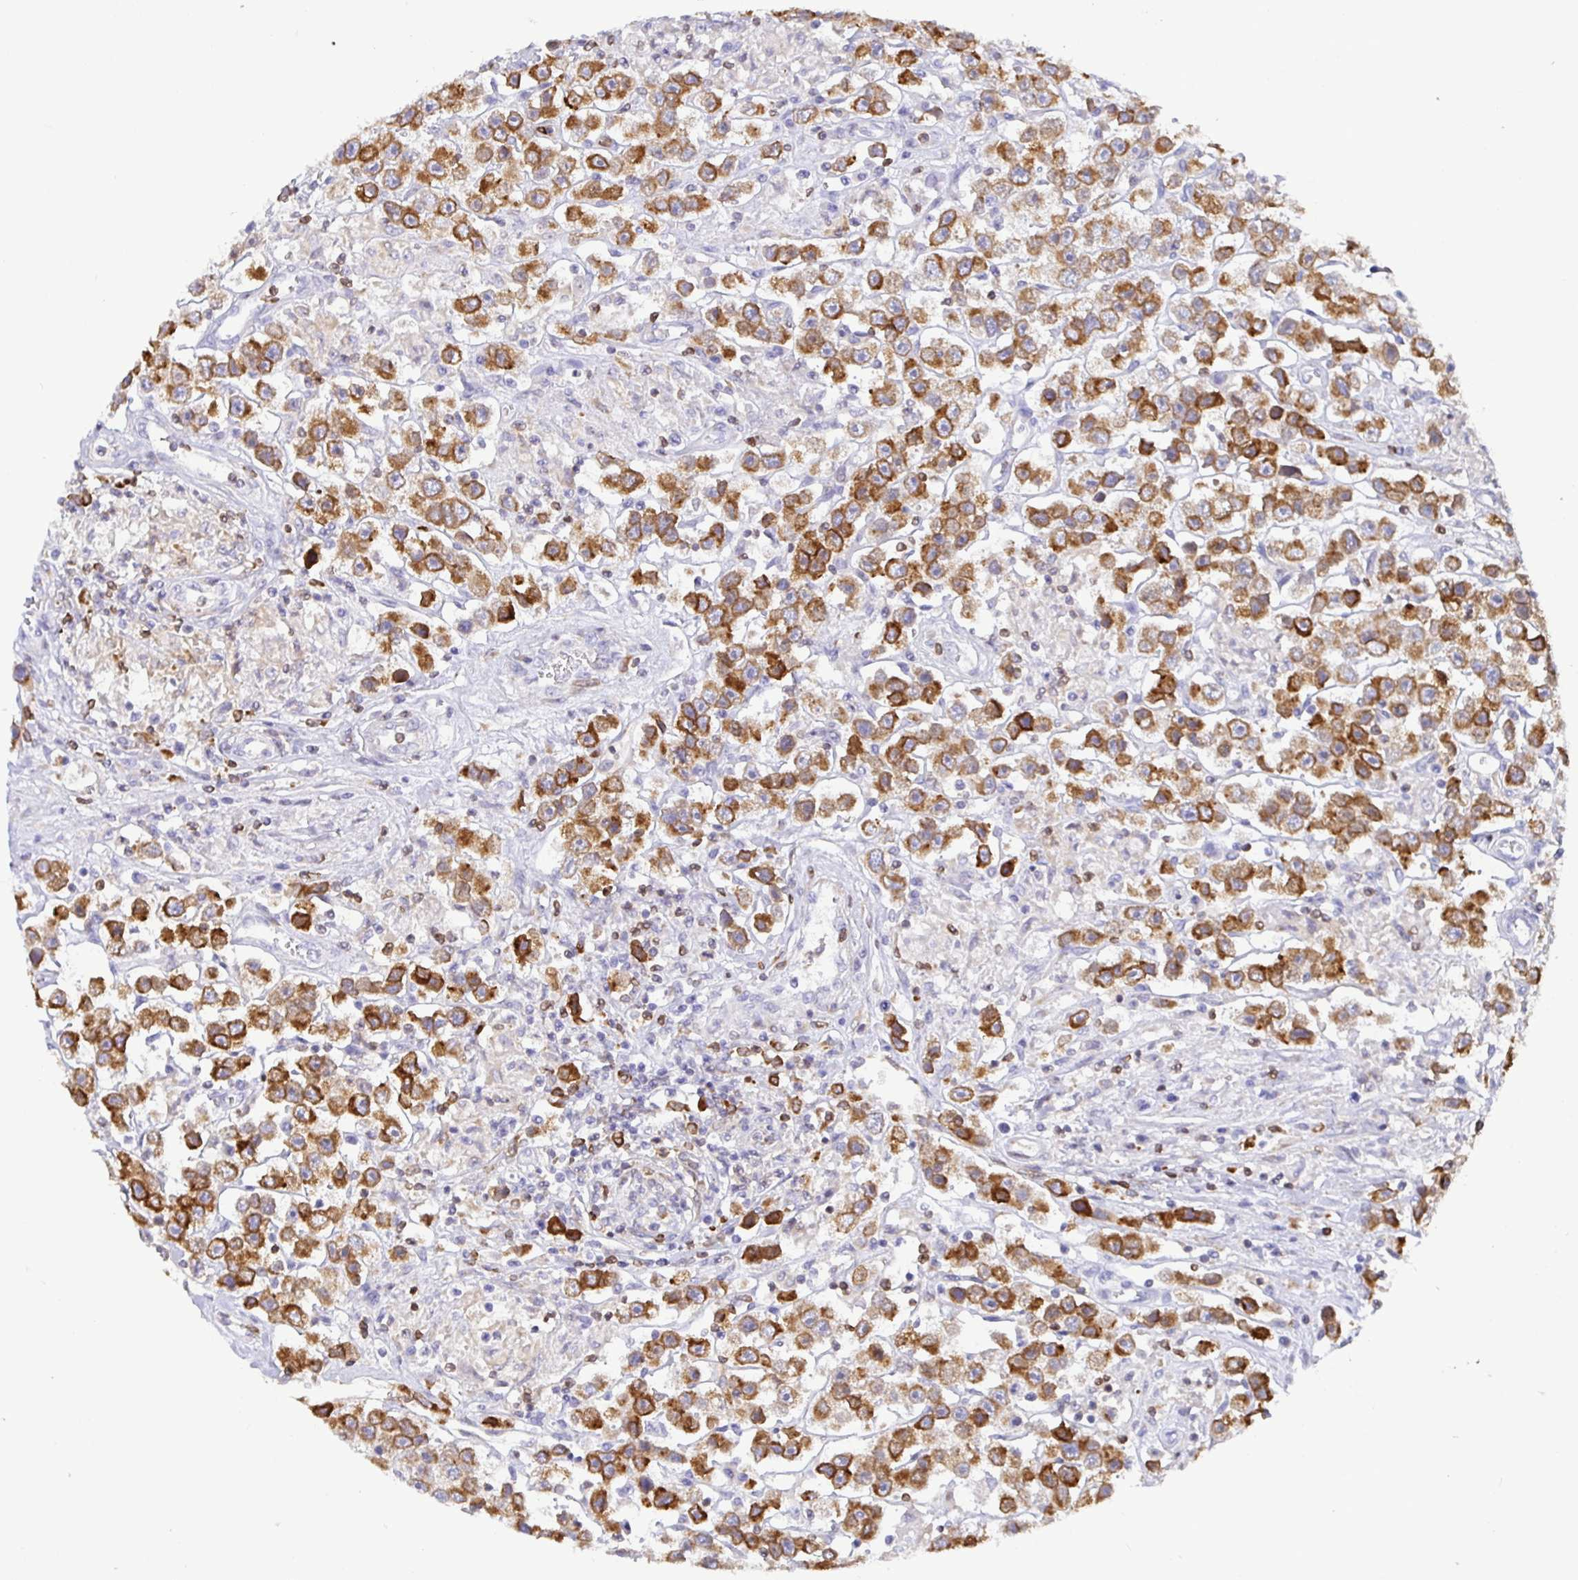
{"staining": {"intensity": "strong", "quantity": "25%-75%", "location": "cytoplasmic/membranous"}, "tissue": "testis cancer", "cell_type": "Tumor cells", "image_type": "cancer", "snomed": [{"axis": "morphology", "description": "Seminoma, NOS"}, {"axis": "topography", "description": "Testis"}], "caption": "Approximately 25%-75% of tumor cells in human testis cancer exhibit strong cytoplasmic/membranous protein staining as visualized by brown immunohistochemical staining.", "gene": "TP53I11", "patient": {"sex": "male", "age": 45}}